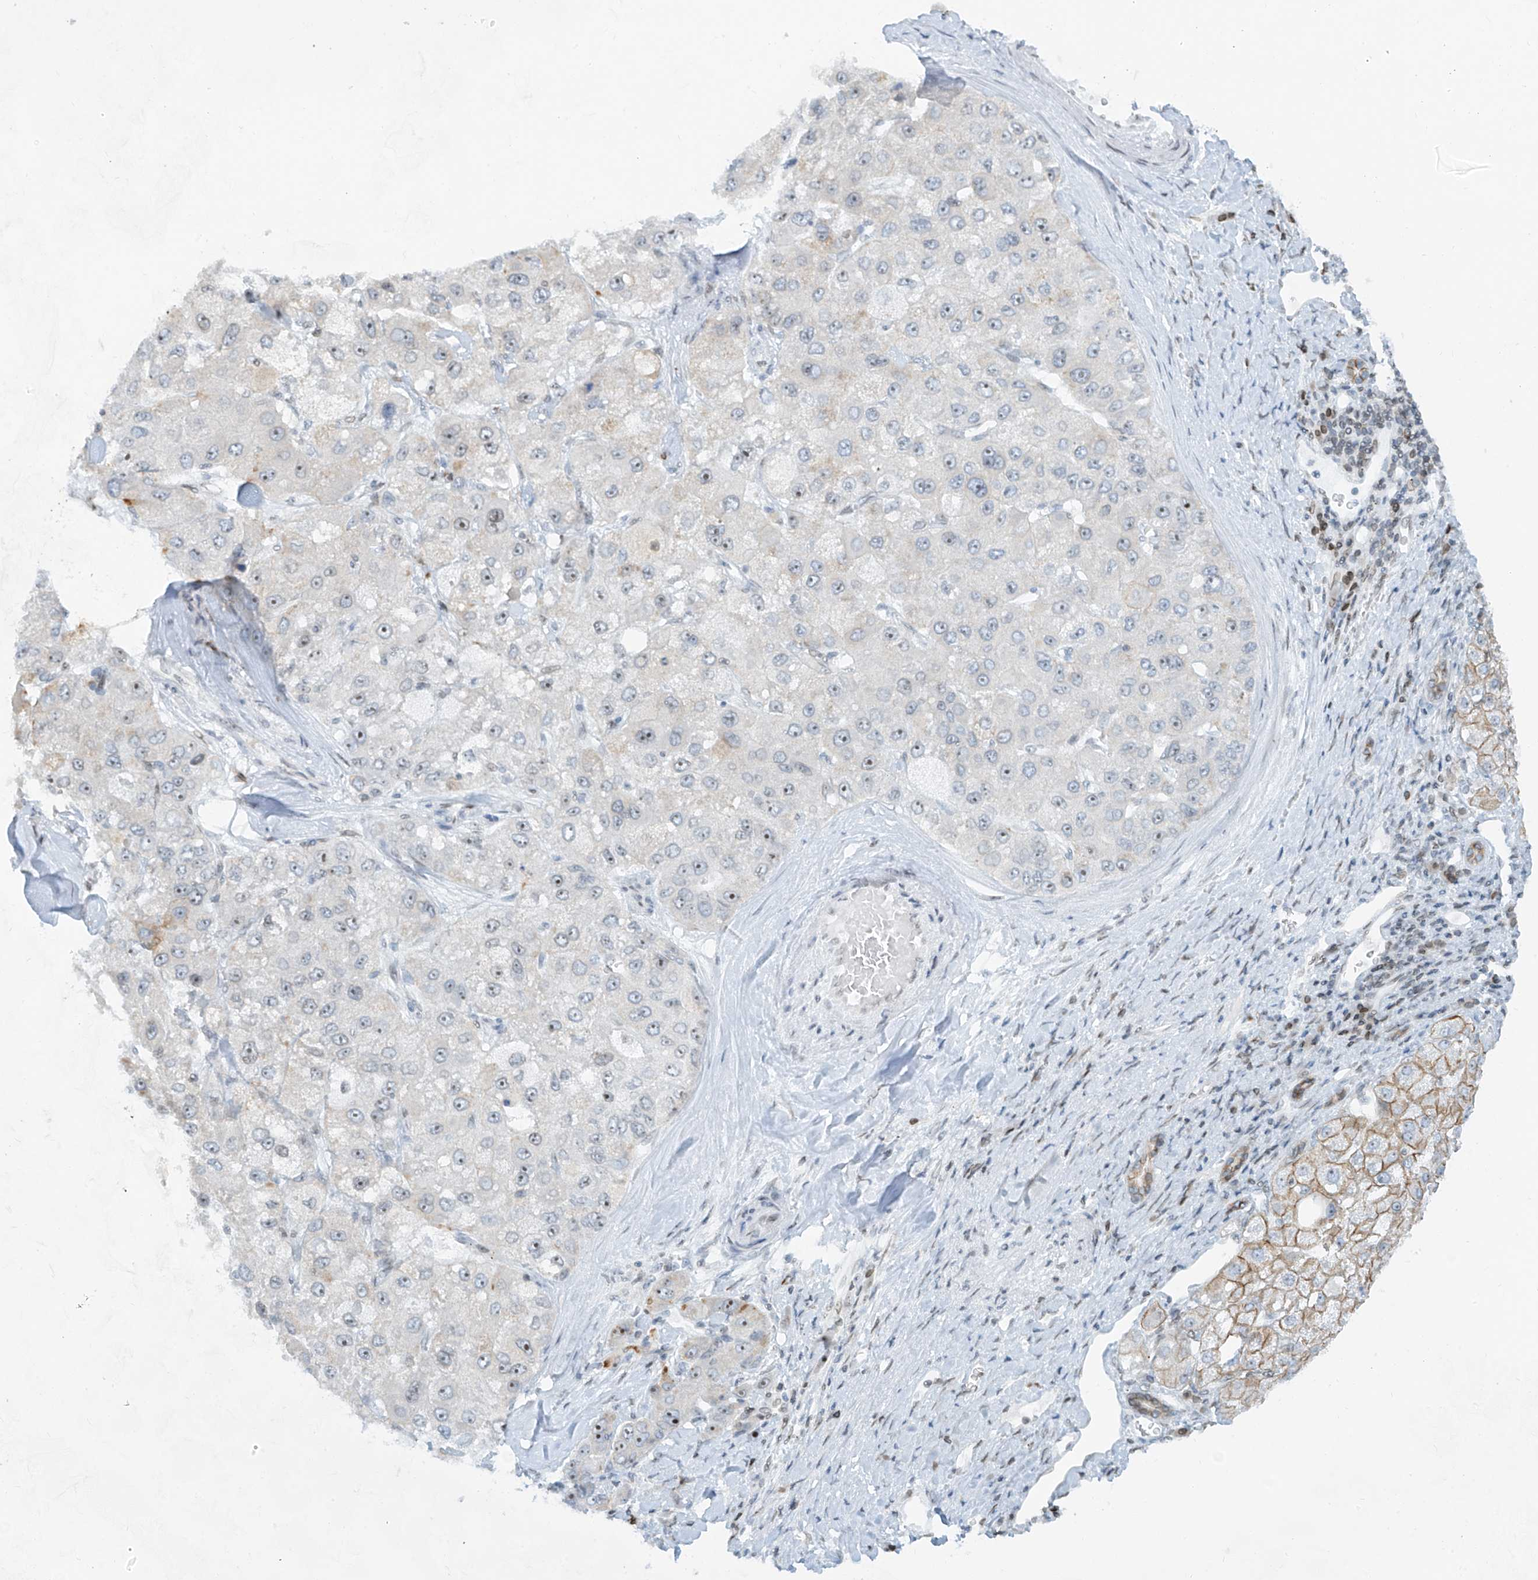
{"staining": {"intensity": "weak", "quantity": "25%-75%", "location": "cytoplasmic/membranous,nuclear"}, "tissue": "liver cancer", "cell_type": "Tumor cells", "image_type": "cancer", "snomed": [{"axis": "morphology", "description": "Carcinoma, Hepatocellular, NOS"}, {"axis": "topography", "description": "Liver"}], "caption": "Approximately 25%-75% of tumor cells in human liver cancer (hepatocellular carcinoma) demonstrate weak cytoplasmic/membranous and nuclear protein staining as visualized by brown immunohistochemical staining.", "gene": "SAMD15", "patient": {"sex": "male", "age": 80}}